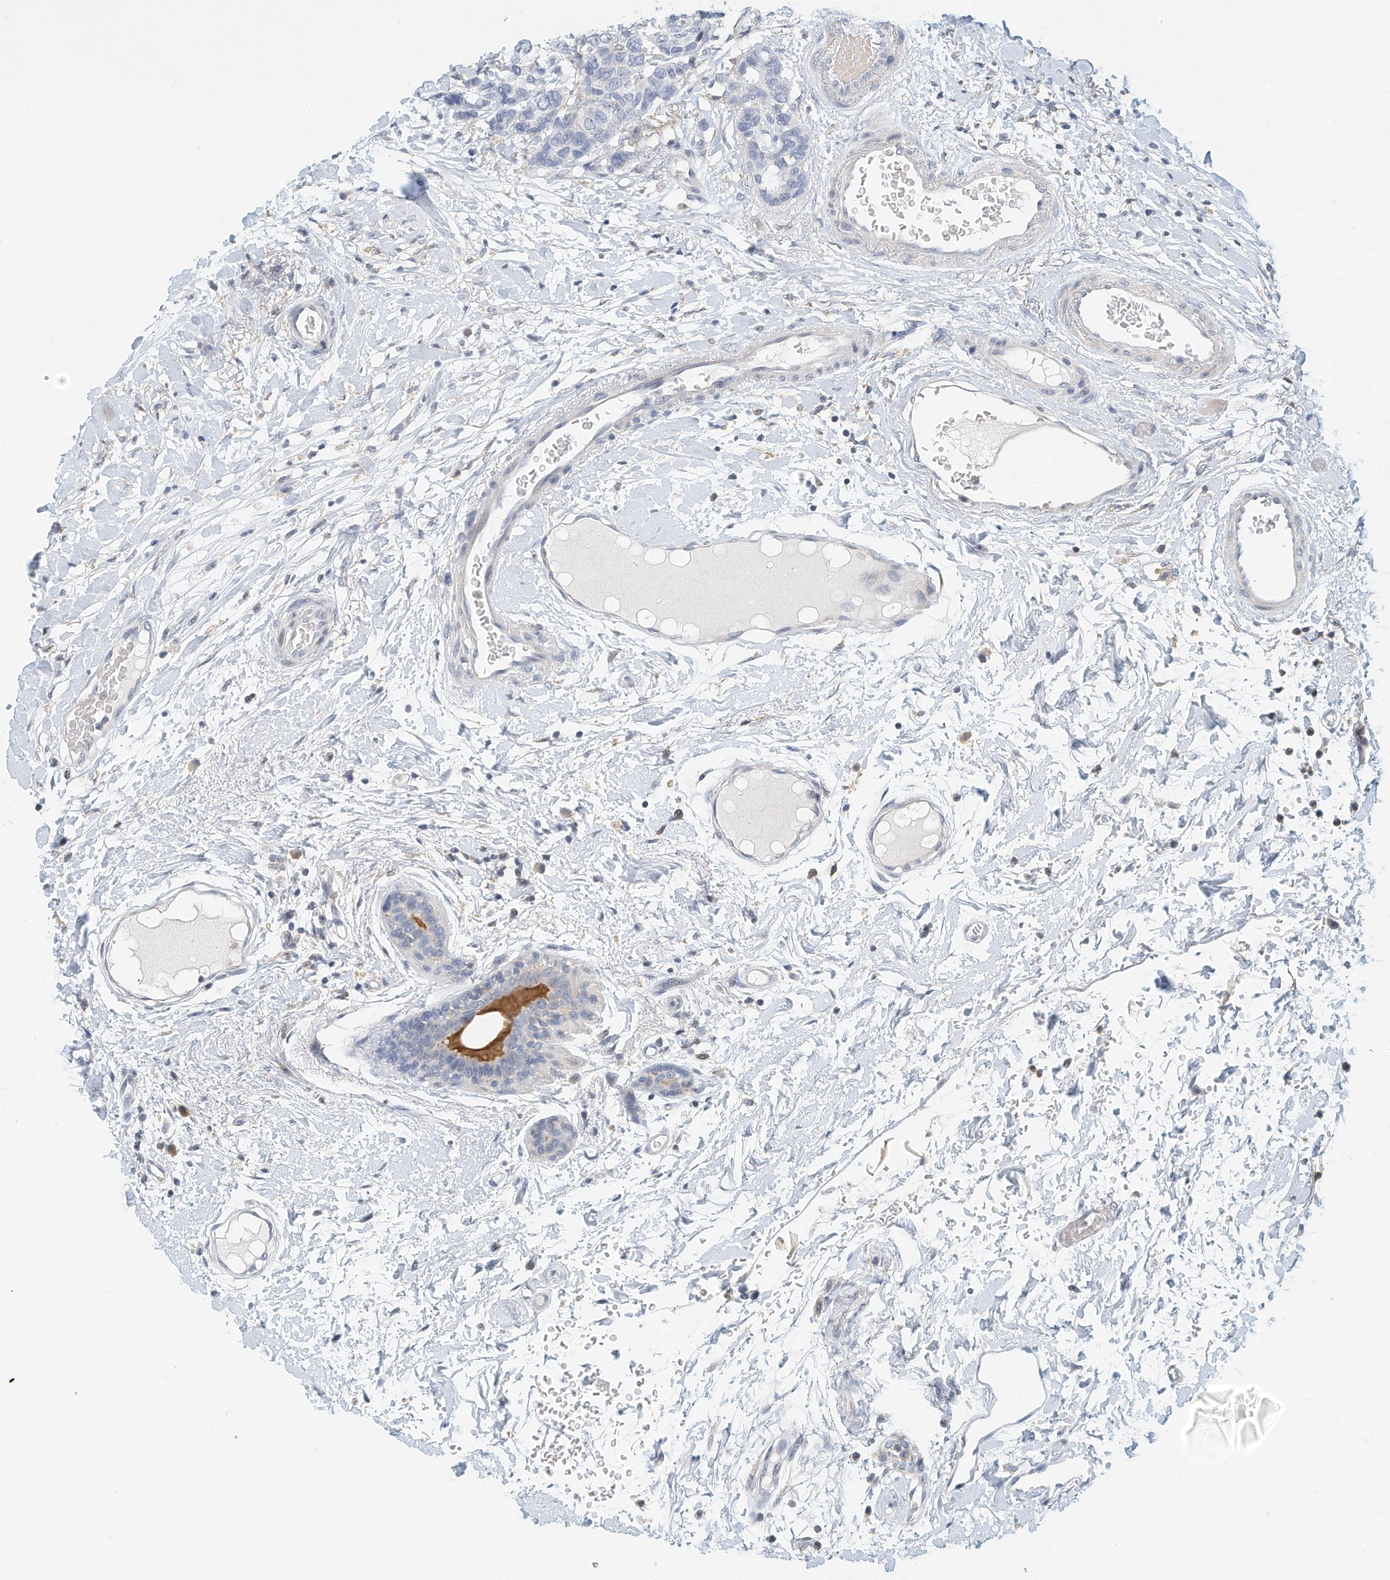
{"staining": {"intensity": "negative", "quantity": "none", "location": "none"}, "tissue": "breast cancer", "cell_type": "Tumor cells", "image_type": "cancer", "snomed": [{"axis": "morphology", "description": "Duct carcinoma"}, {"axis": "topography", "description": "Breast"}], "caption": "Tumor cells show no significant protein positivity in breast infiltrating ductal carcinoma.", "gene": "MICAL1", "patient": {"sex": "female", "age": 87}}